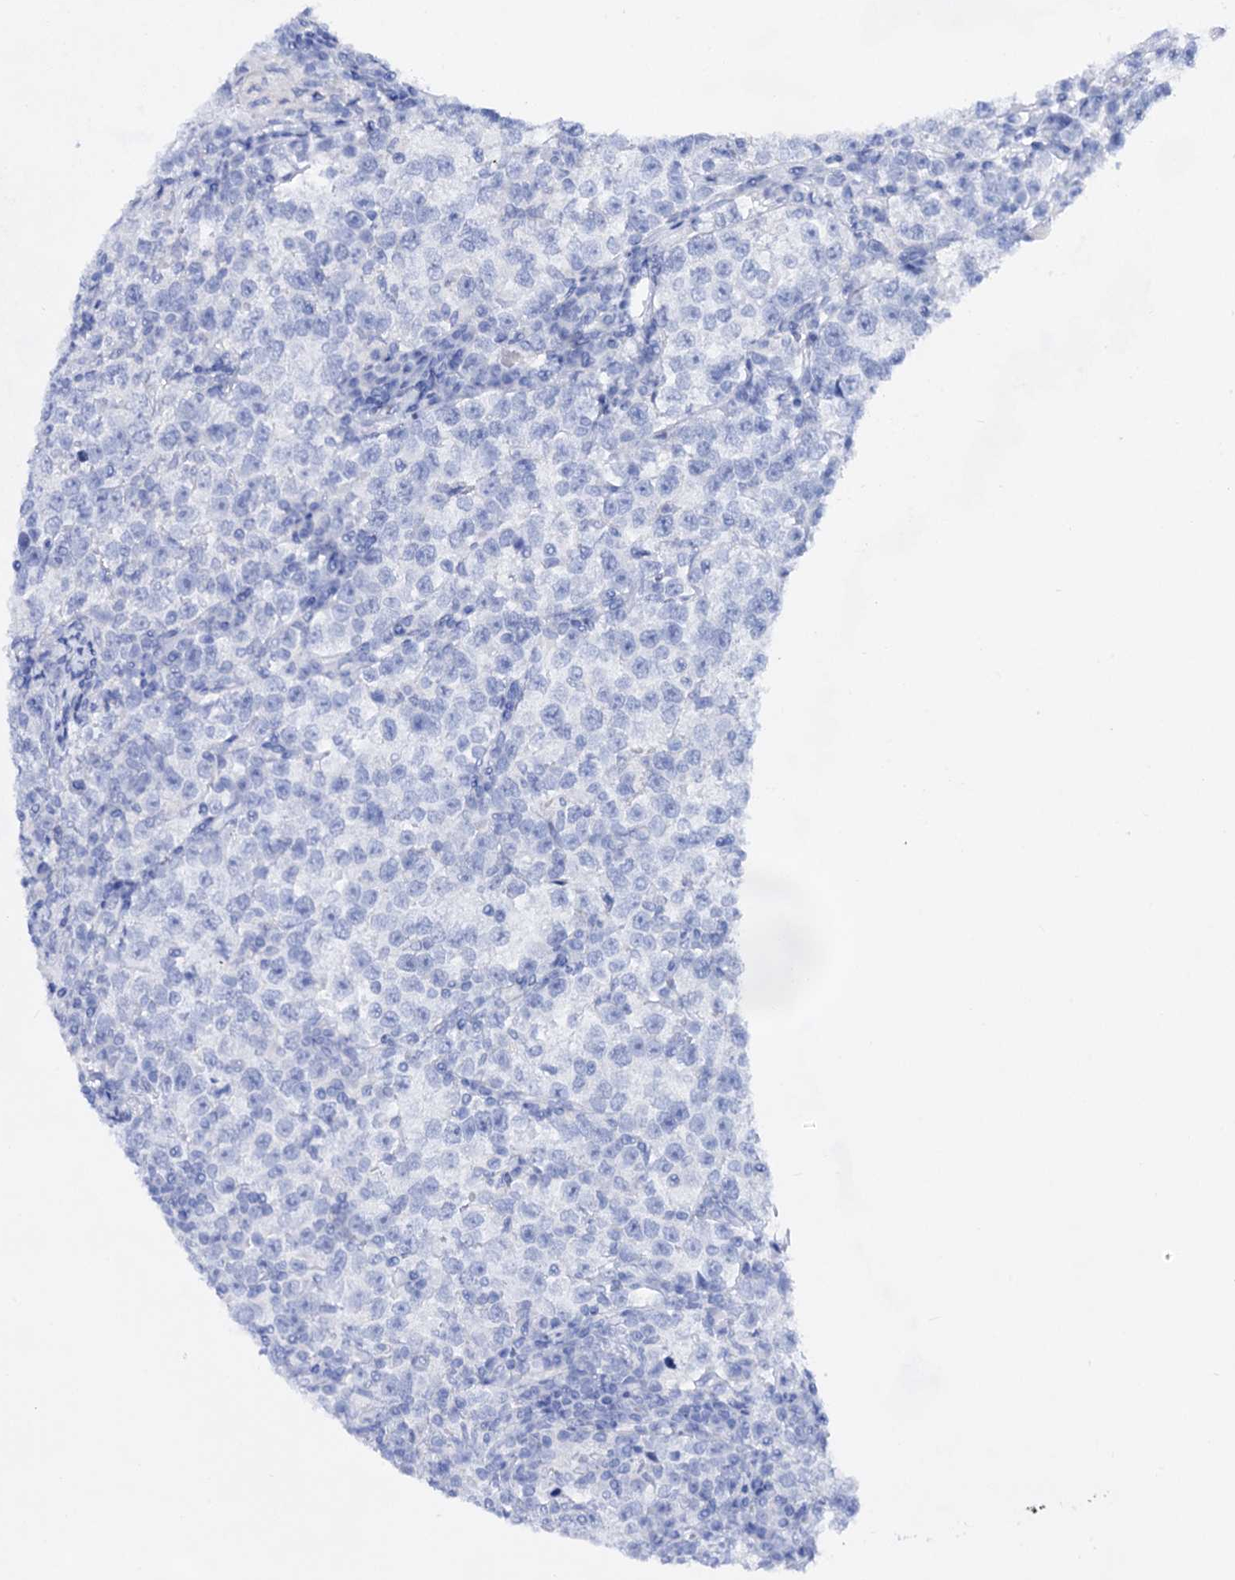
{"staining": {"intensity": "negative", "quantity": "none", "location": "none"}, "tissue": "testis cancer", "cell_type": "Tumor cells", "image_type": "cancer", "snomed": [{"axis": "morphology", "description": "Normal tissue, NOS"}, {"axis": "morphology", "description": "Seminoma, NOS"}, {"axis": "topography", "description": "Testis"}], "caption": "Testis seminoma stained for a protein using immunohistochemistry (IHC) reveals no expression tumor cells.", "gene": "PLIN1", "patient": {"sex": "male", "age": 43}}